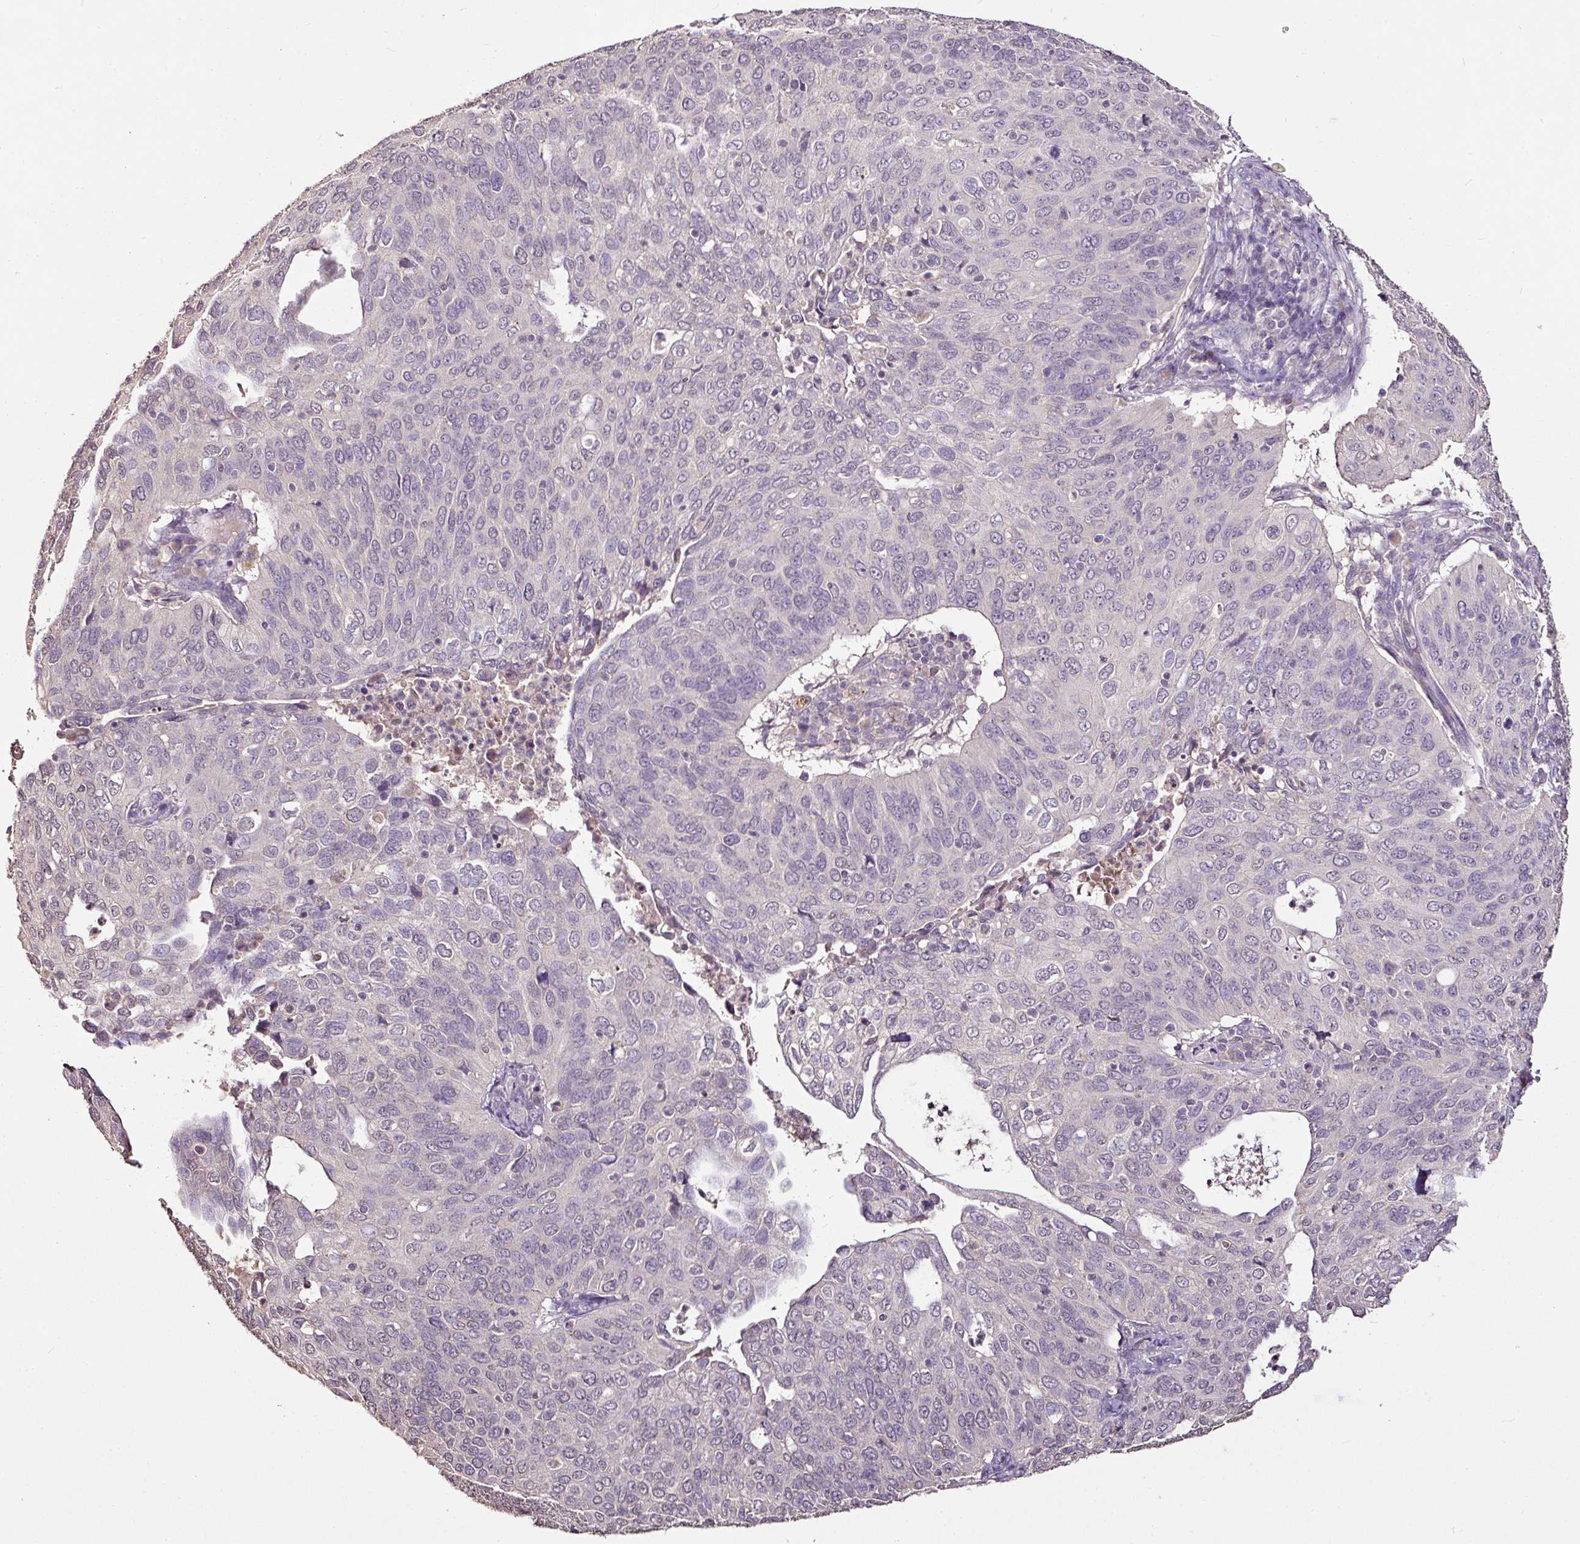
{"staining": {"intensity": "negative", "quantity": "none", "location": "none"}, "tissue": "cervical cancer", "cell_type": "Tumor cells", "image_type": "cancer", "snomed": [{"axis": "morphology", "description": "Squamous cell carcinoma, NOS"}, {"axis": "topography", "description": "Cervix"}], "caption": "This is a micrograph of immunohistochemistry staining of squamous cell carcinoma (cervical), which shows no staining in tumor cells. (Brightfield microscopy of DAB immunohistochemistry (IHC) at high magnification).", "gene": "RPL38", "patient": {"sex": "female", "age": 36}}